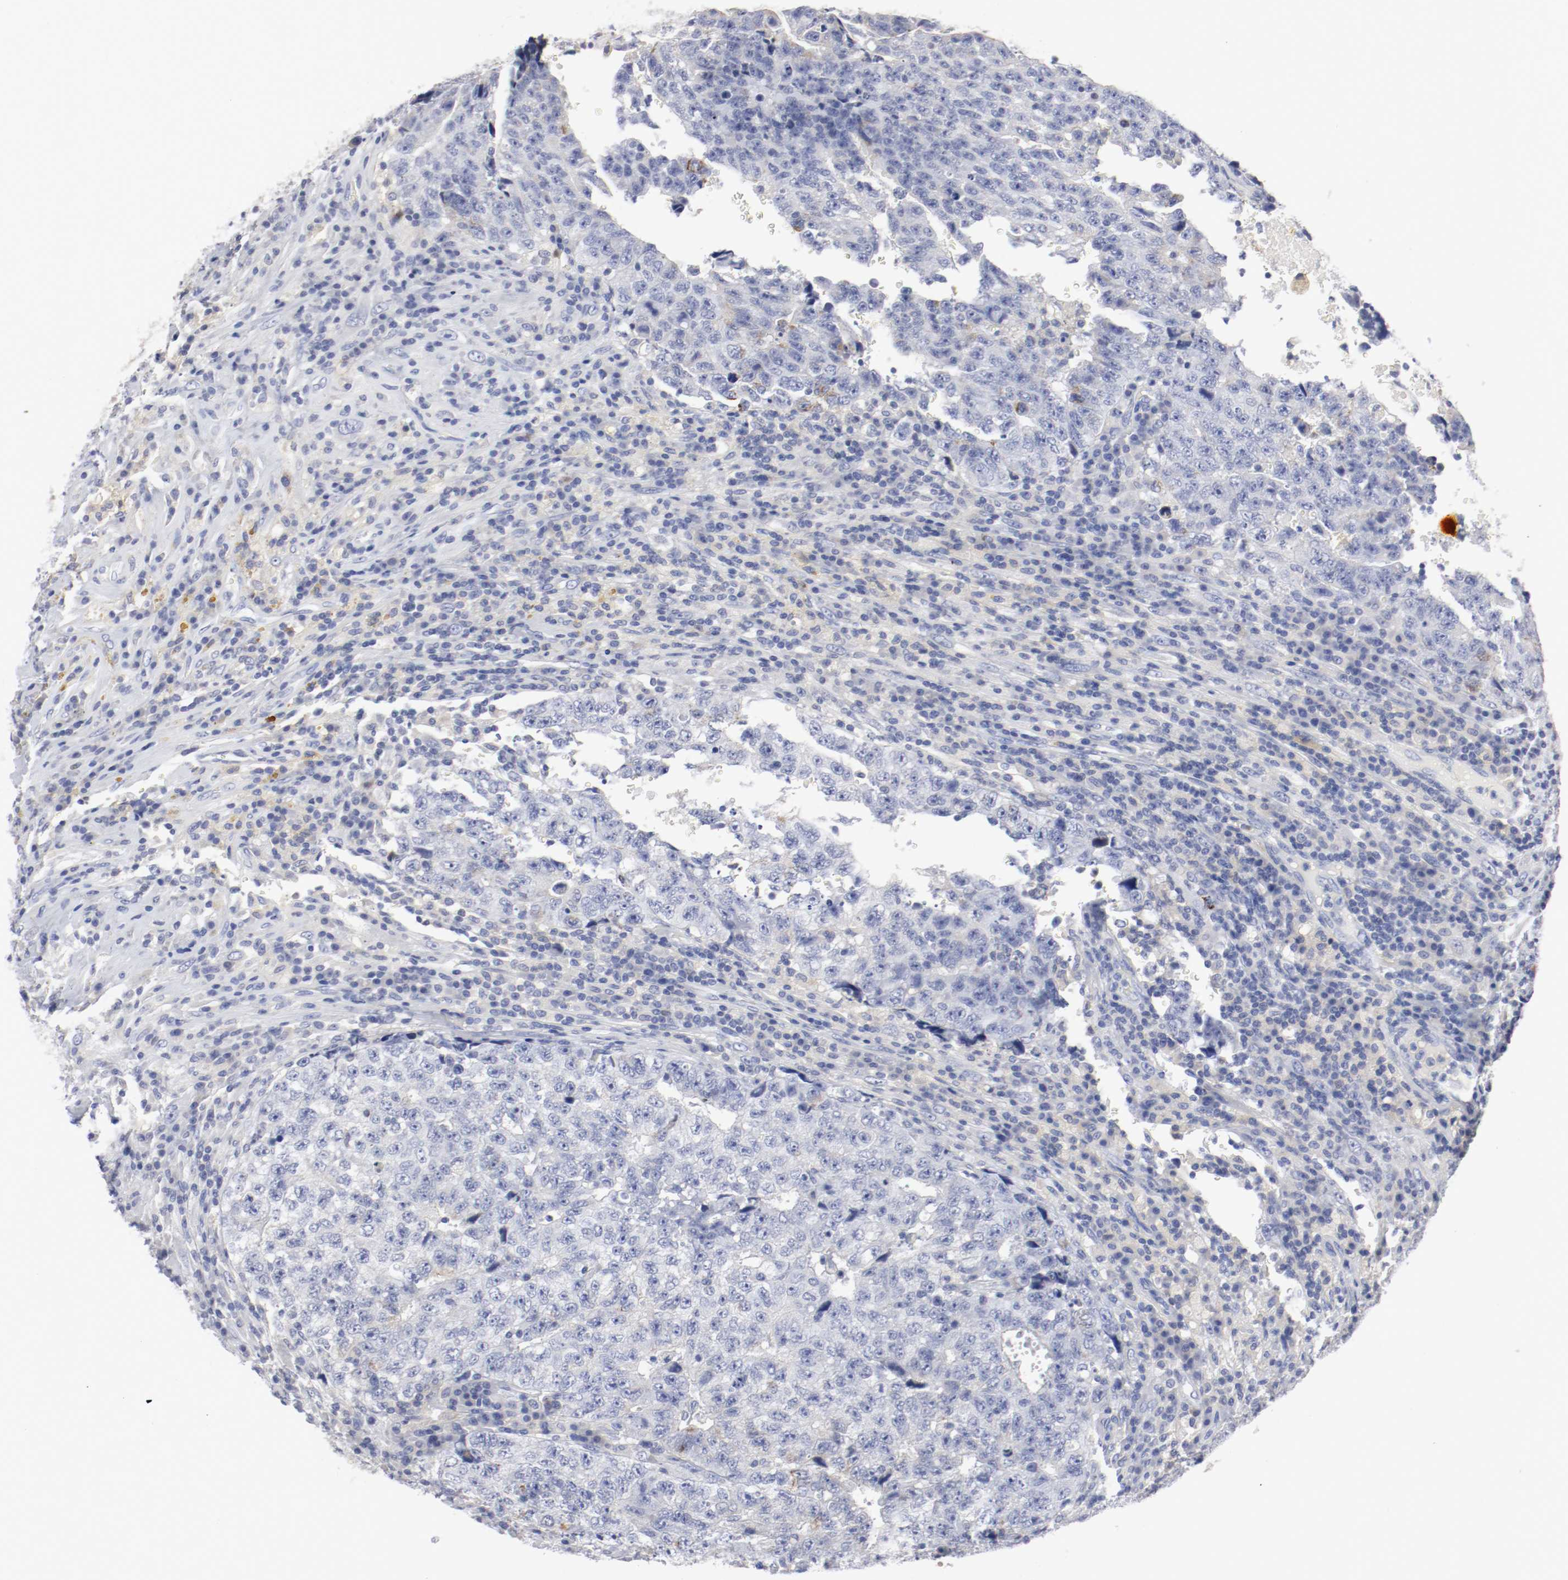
{"staining": {"intensity": "moderate", "quantity": "<25%", "location": "cytoplasmic/membranous"}, "tissue": "testis cancer", "cell_type": "Tumor cells", "image_type": "cancer", "snomed": [{"axis": "morphology", "description": "Necrosis, NOS"}, {"axis": "morphology", "description": "Carcinoma, Embryonal, NOS"}, {"axis": "topography", "description": "Testis"}], "caption": "There is low levels of moderate cytoplasmic/membranous positivity in tumor cells of embryonal carcinoma (testis), as demonstrated by immunohistochemical staining (brown color).", "gene": "ITGAX", "patient": {"sex": "male", "age": 19}}